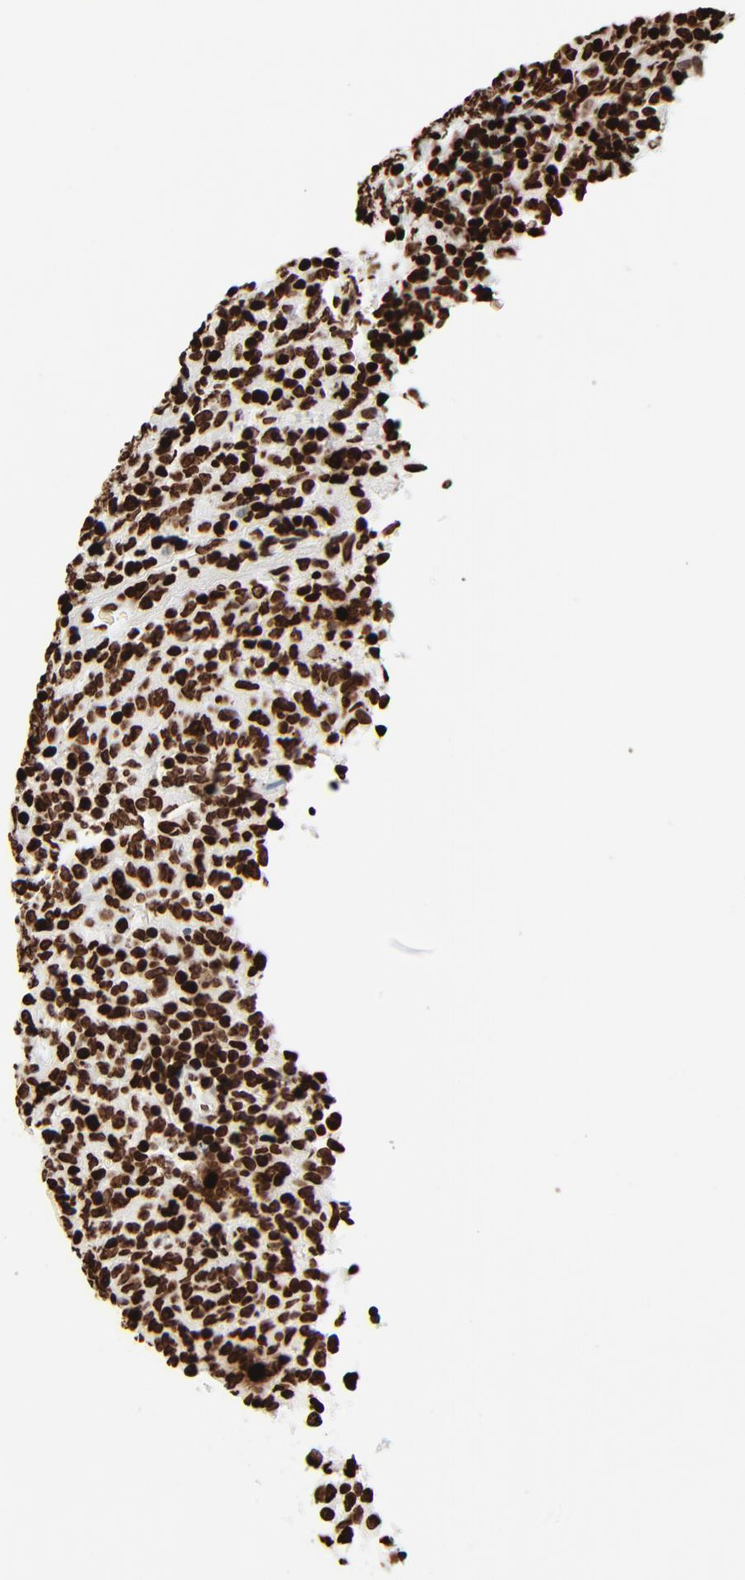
{"staining": {"intensity": "strong", "quantity": ">75%", "location": "nuclear"}, "tissue": "lymphoma", "cell_type": "Tumor cells", "image_type": "cancer", "snomed": [{"axis": "morphology", "description": "Malignant lymphoma, non-Hodgkin's type, High grade"}, {"axis": "topography", "description": "Tonsil"}], "caption": "High-magnification brightfield microscopy of high-grade malignant lymphoma, non-Hodgkin's type stained with DAB (brown) and counterstained with hematoxylin (blue). tumor cells exhibit strong nuclear positivity is appreciated in approximately>75% of cells.", "gene": "H3-4", "patient": {"sex": "female", "age": 36}}